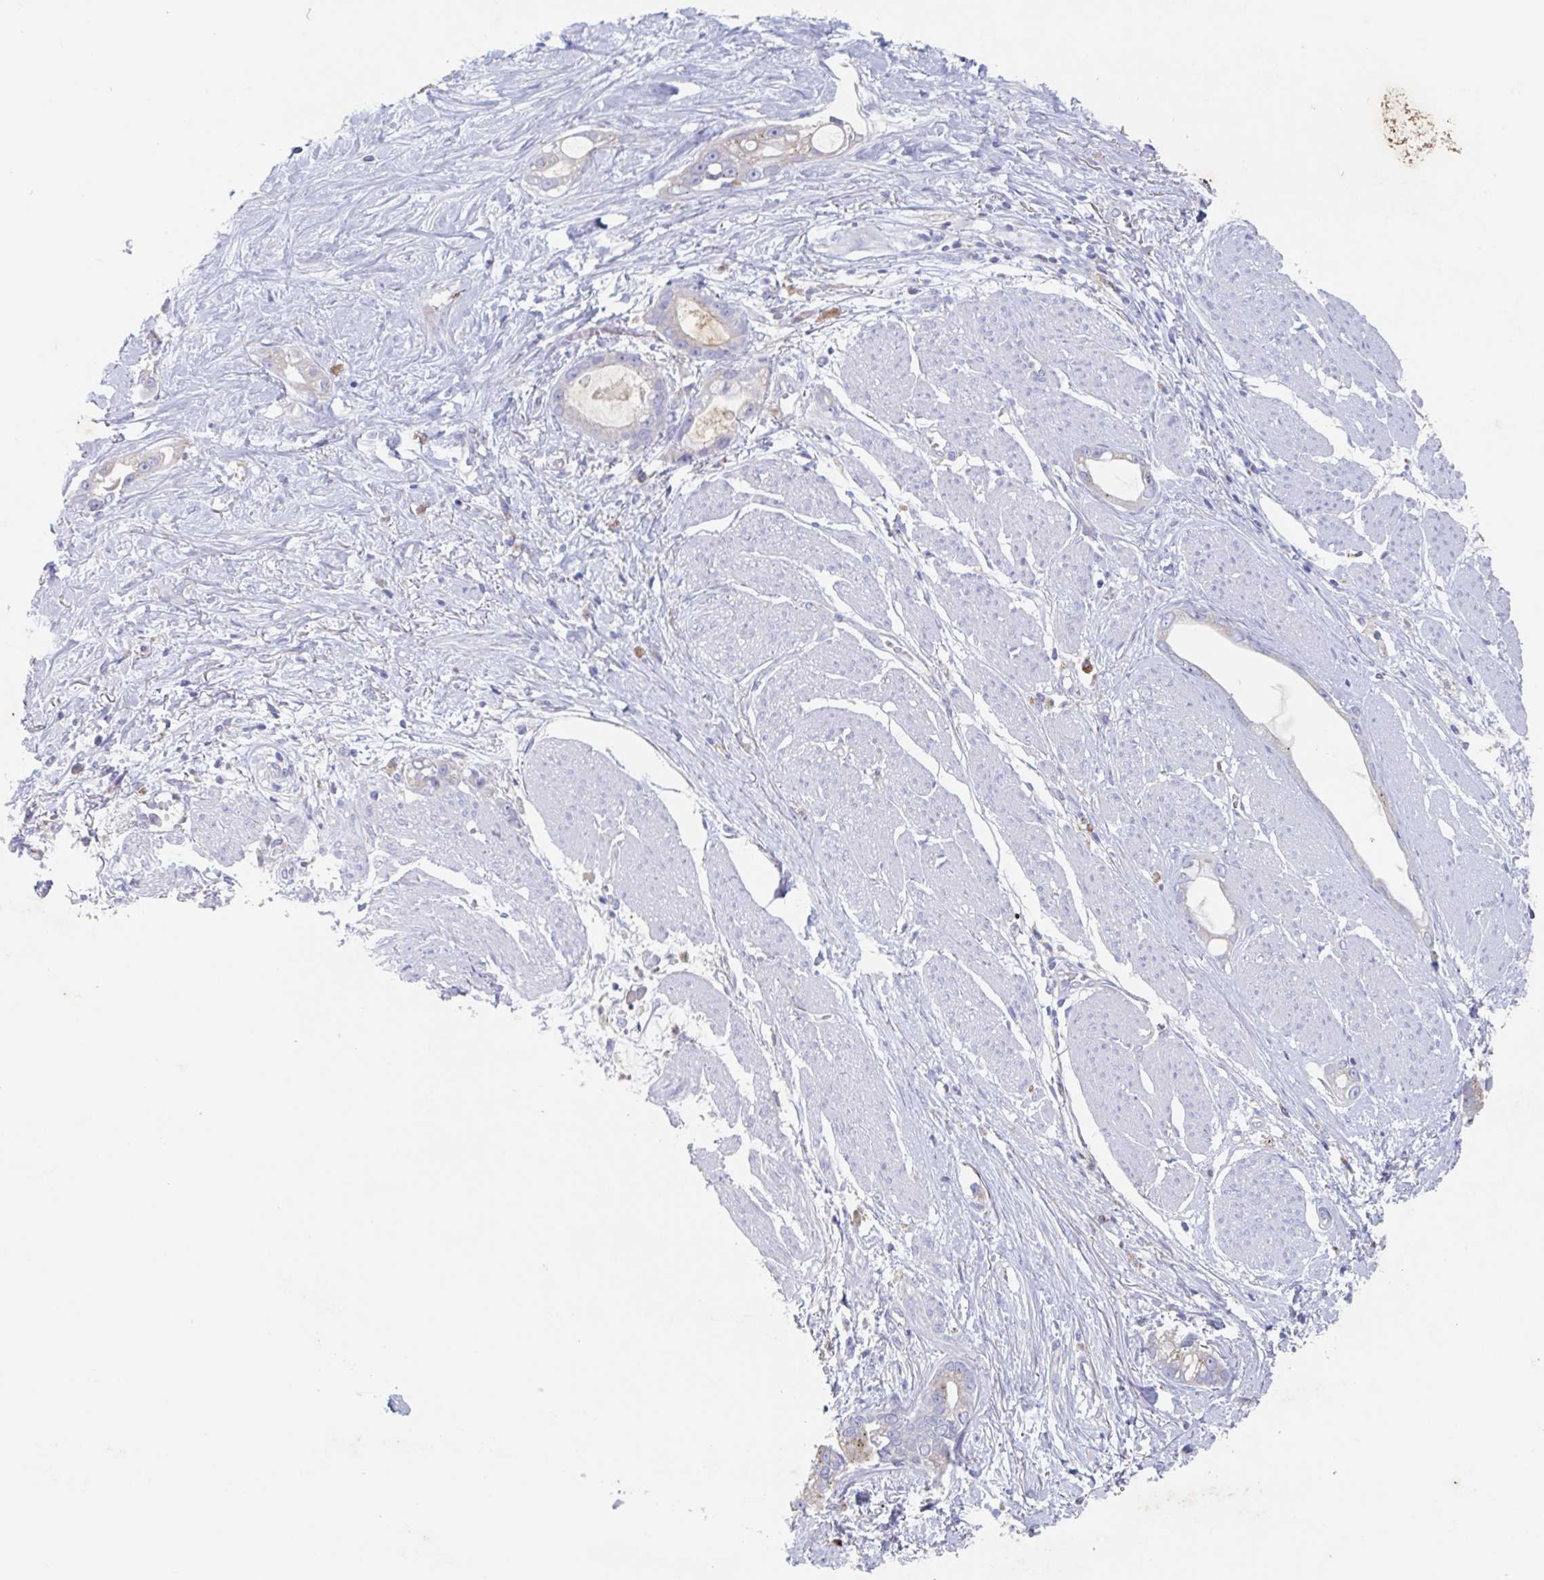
{"staining": {"intensity": "weak", "quantity": "<25%", "location": "cytoplasmic/membranous"}, "tissue": "stomach cancer", "cell_type": "Tumor cells", "image_type": "cancer", "snomed": [{"axis": "morphology", "description": "Adenocarcinoma, NOS"}, {"axis": "topography", "description": "Stomach"}], "caption": "Stomach cancer (adenocarcinoma) was stained to show a protein in brown. There is no significant positivity in tumor cells.", "gene": "MANBA", "patient": {"sex": "male", "age": 55}}